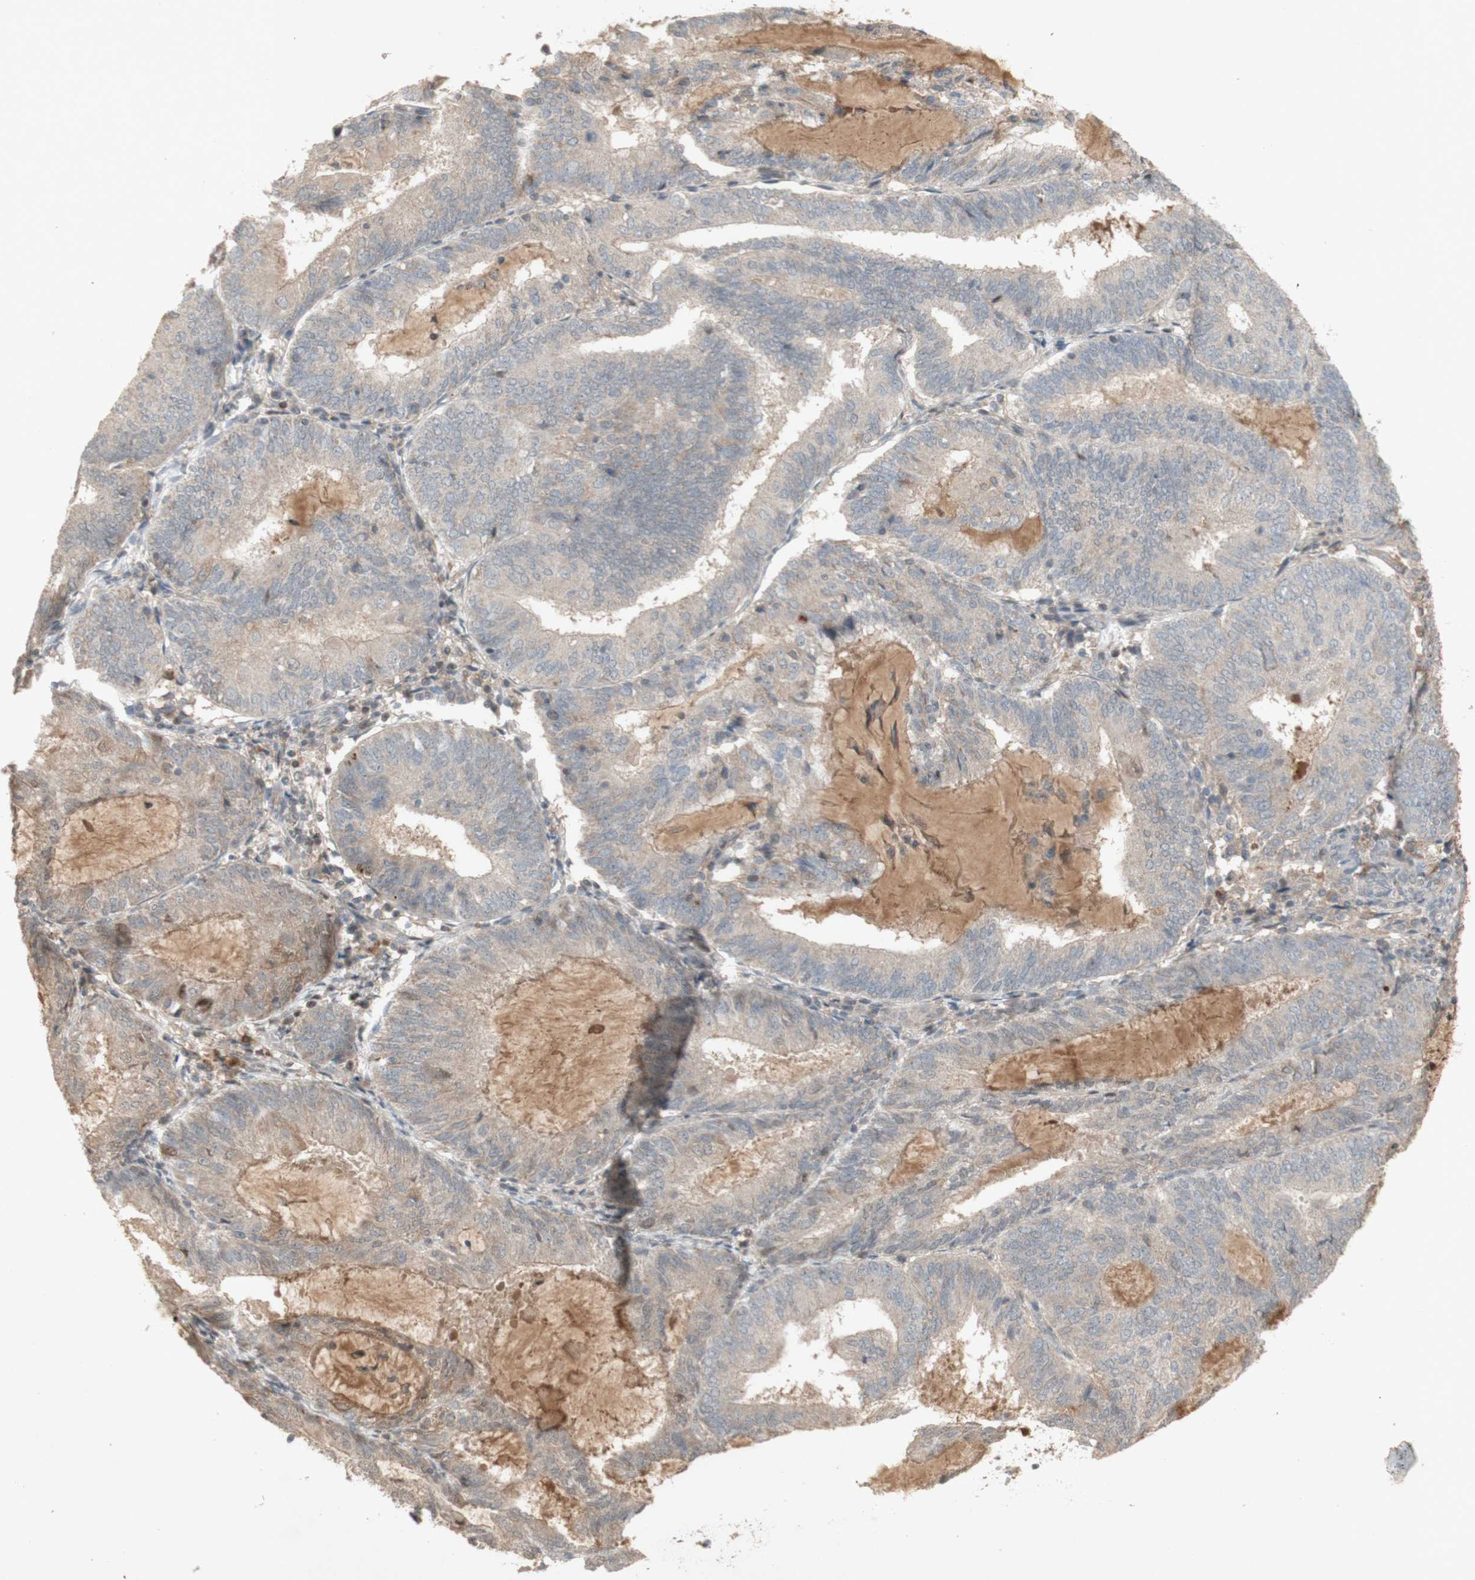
{"staining": {"intensity": "weak", "quantity": "<25%", "location": "cytoplasmic/membranous"}, "tissue": "endometrial cancer", "cell_type": "Tumor cells", "image_type": "cancer", "snomed": [{"axis": "morphology", "description": "Adenocarcinoma, NOS"}, {"axis": "topography", "description": "Endometrium"}], "caption": "A photomicrograph of human endometrial cancer (adenocarcinoma) is negative for staining in tumor cells.", "gene": "NRG4", "patient": {"sex": "female", "age": 81}}